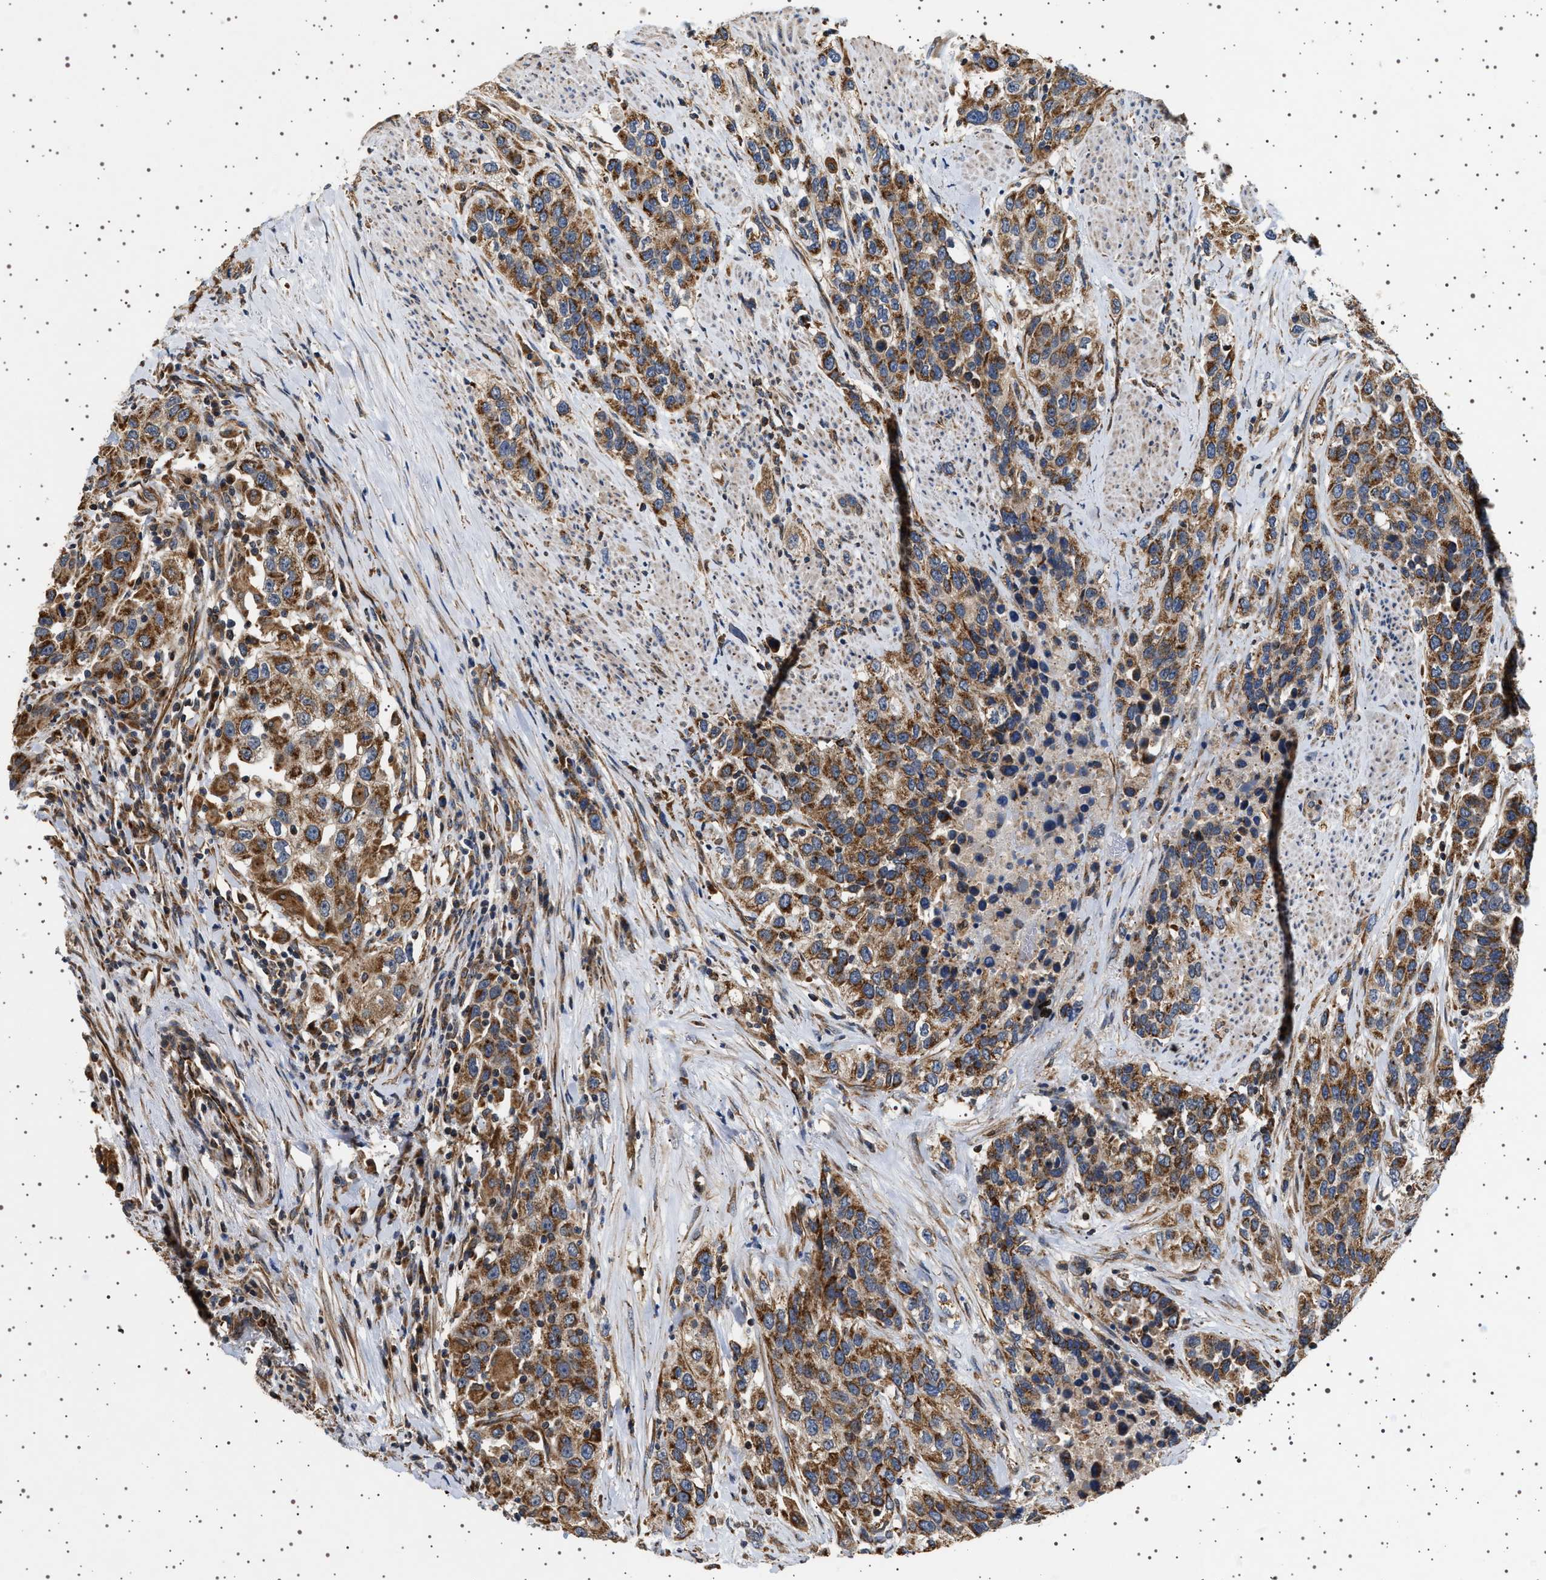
{"staining": {"intensity": "moderate", "quantity": ">75%", "location": "cytoplasmic/membranous"}, "tissue": "urothelial cancer", "cell_type": "Tumor cells", "image_type": "cancer", "snomed": [{"axis": "morphology", "description": "Urothelial carcinoma, High grade"}, {"axis": "topography", "description": "Urinary bladder"}], "caption": "High-power microscopy captured an immunohistochemistry photomicrograph of high-grade urothelial carcinoma, revealing moderate cytoplasmic/membranous staining in approximately >75% of tumor cells.", "gene": "TRUB2", "patient": {"sex": "female", "age": 80}}